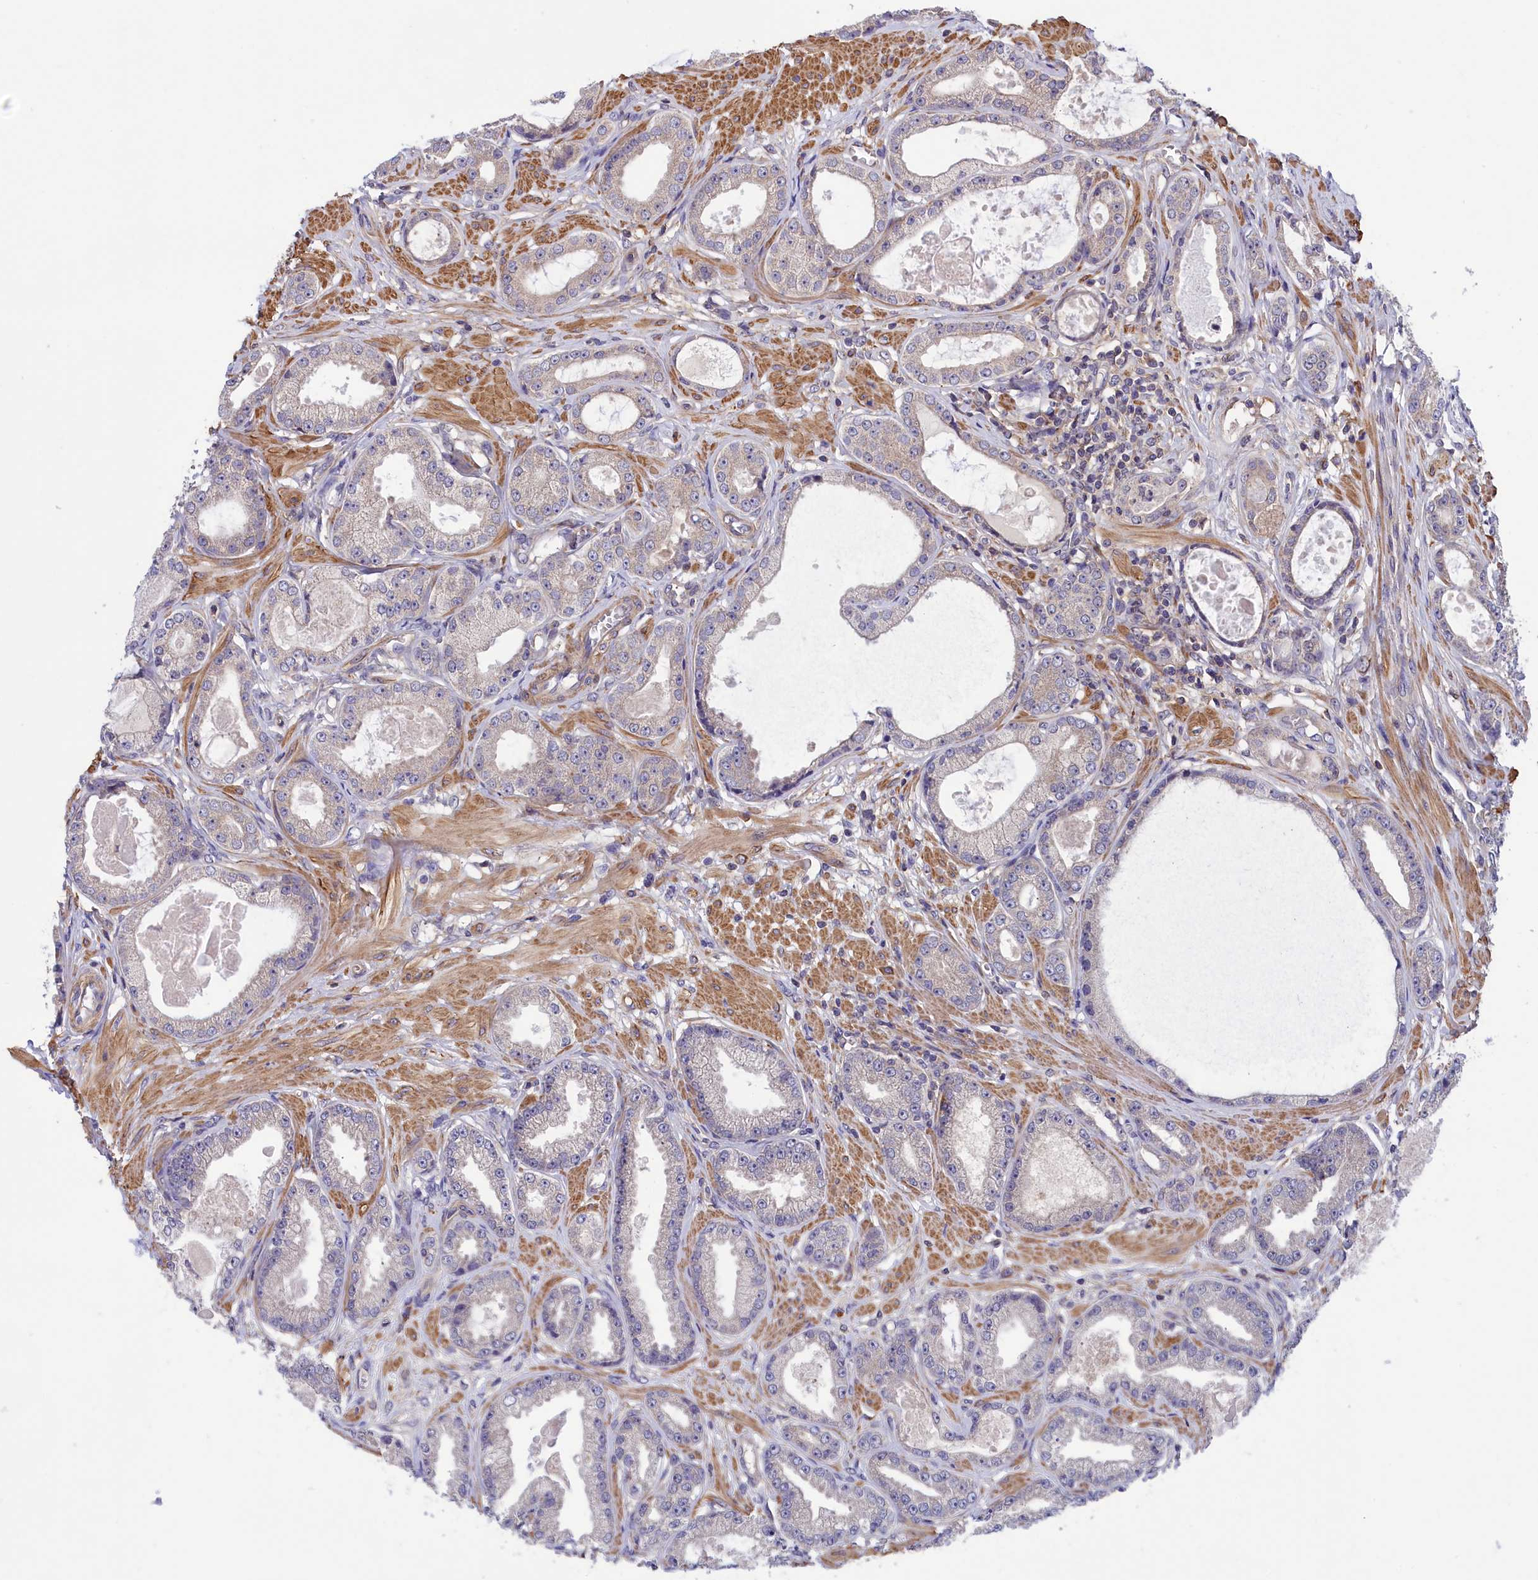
{"staining": {"intensity": "negative", "quantity": "none", "location": "none"}, "tissue": "prostate cancer", "cell_type": "Tumor cells", "image_type": "cancer", "snomed": [{"axis": "morphology", "description": "Adenocarcinoma, Low grade"}, {"axis": "topography", "description": "Prostate"}], "caption": "Prostate cancer (adenocarcinoma (low-grade)) was stained to show a protein in brown. There is no significant staining in tumor cells. (Stains: DAB immunohistochemistry with hematoxylin counter stain, Microscopy: brightfield microscopy at high magnification).", "gene": "AMDHD2", "patient": {"sex": "male", "age": 64}}